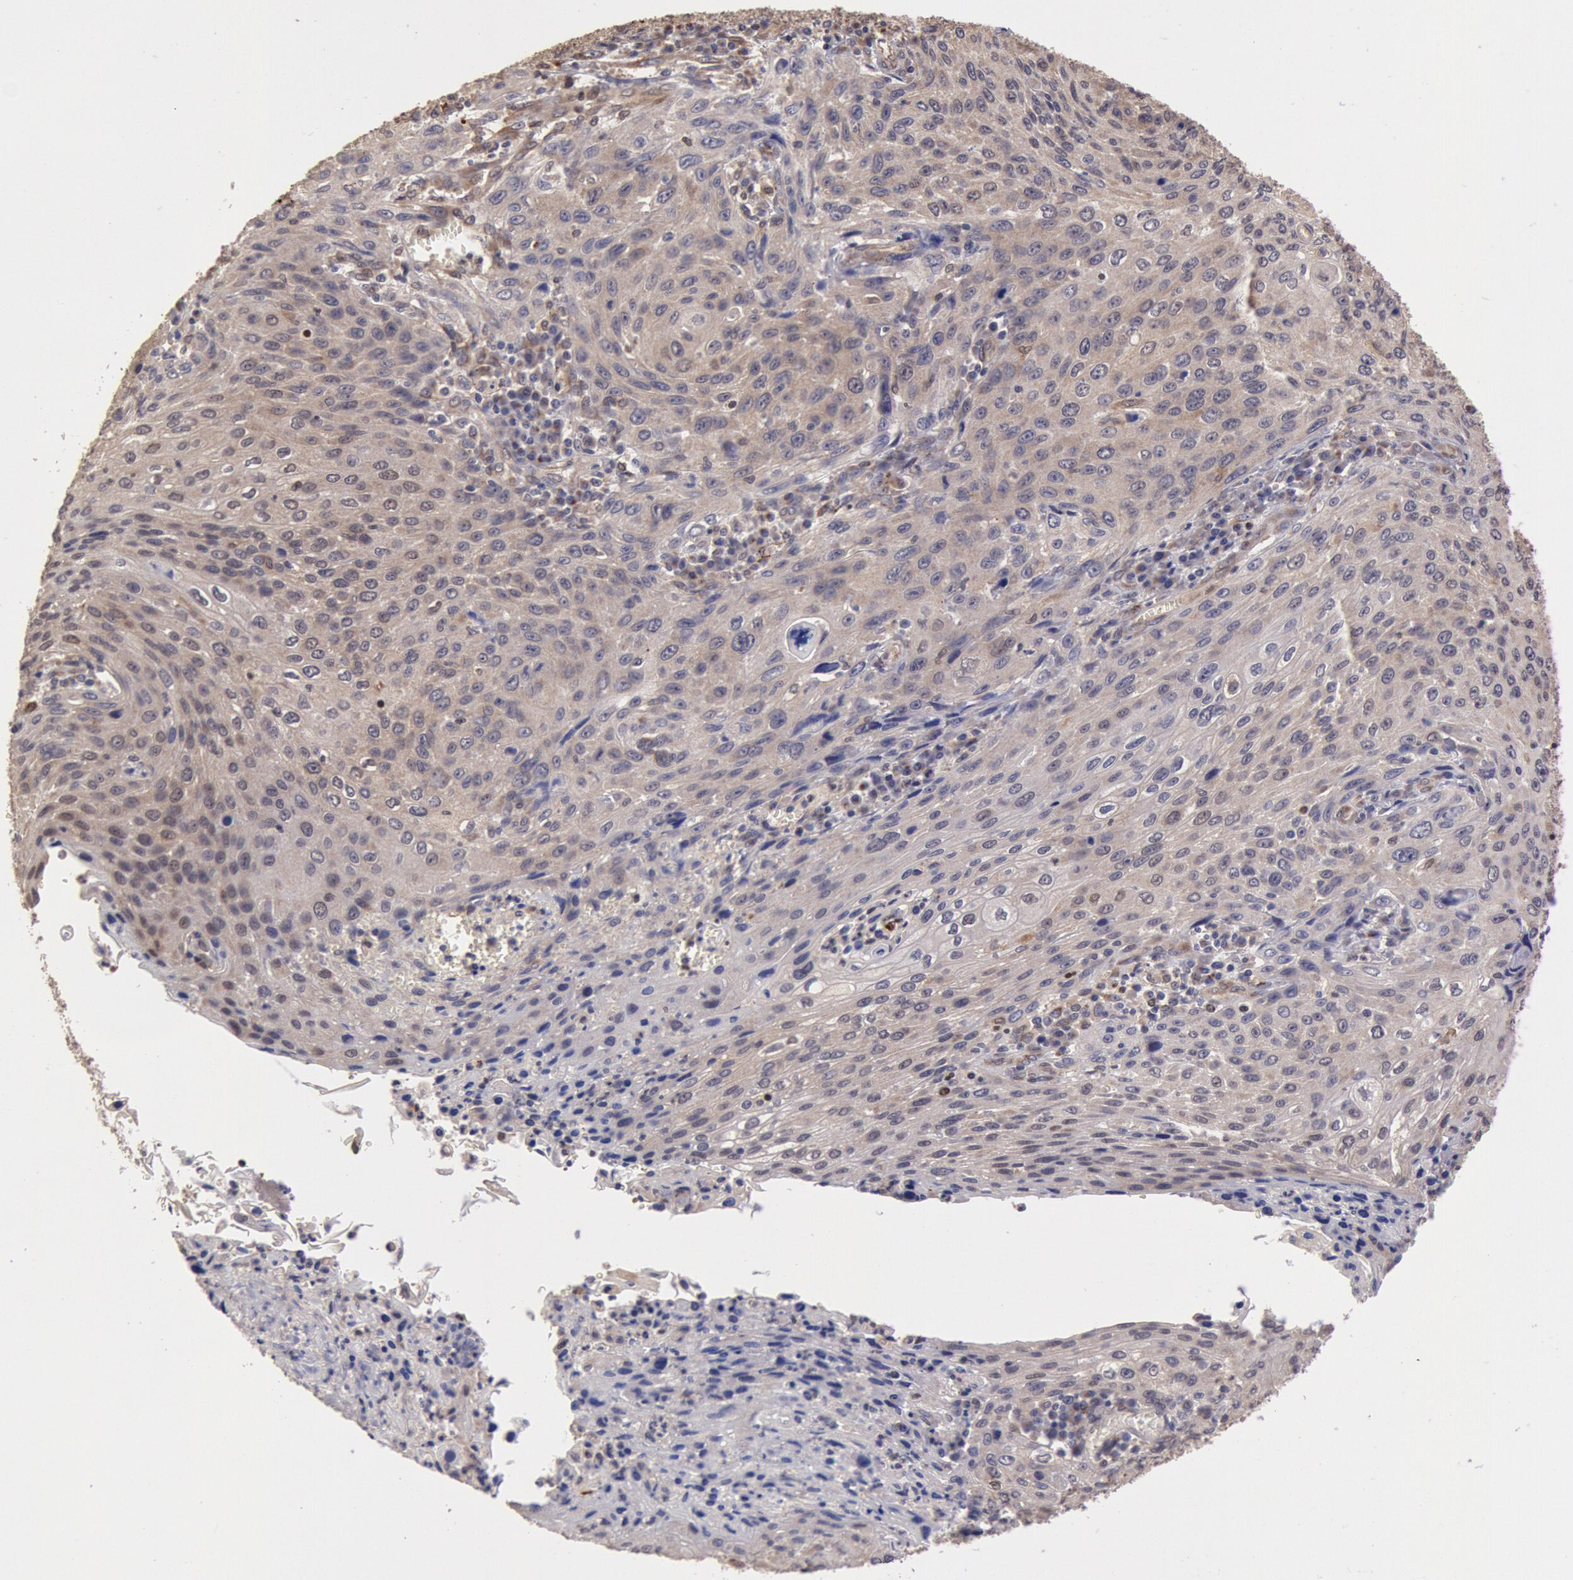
{"staining": {"intensity": "weak", "quantity": ">75%", "location": "cytoplasmic/membranous"}, "tissue": "cervical cancer", "cell_type": "Tumor cells", "image_type": "cancer", "snomed": [{"axis": "morphology", "description": "Squamous cell carcinoma, NOS"}, {"axis": "topography", "description": "Cervix"}], "caption": "Squamous cell carcinoma (cervical) stained with DAB (3,3'-diaminobenzidine) immunohistochemistry (IHC) shows low levels of weak cytoplasmic/membranous expression in approximately >75% of tumor cells.", "gene": "COMT", "patient": {"sex": "female", "age": 32}}